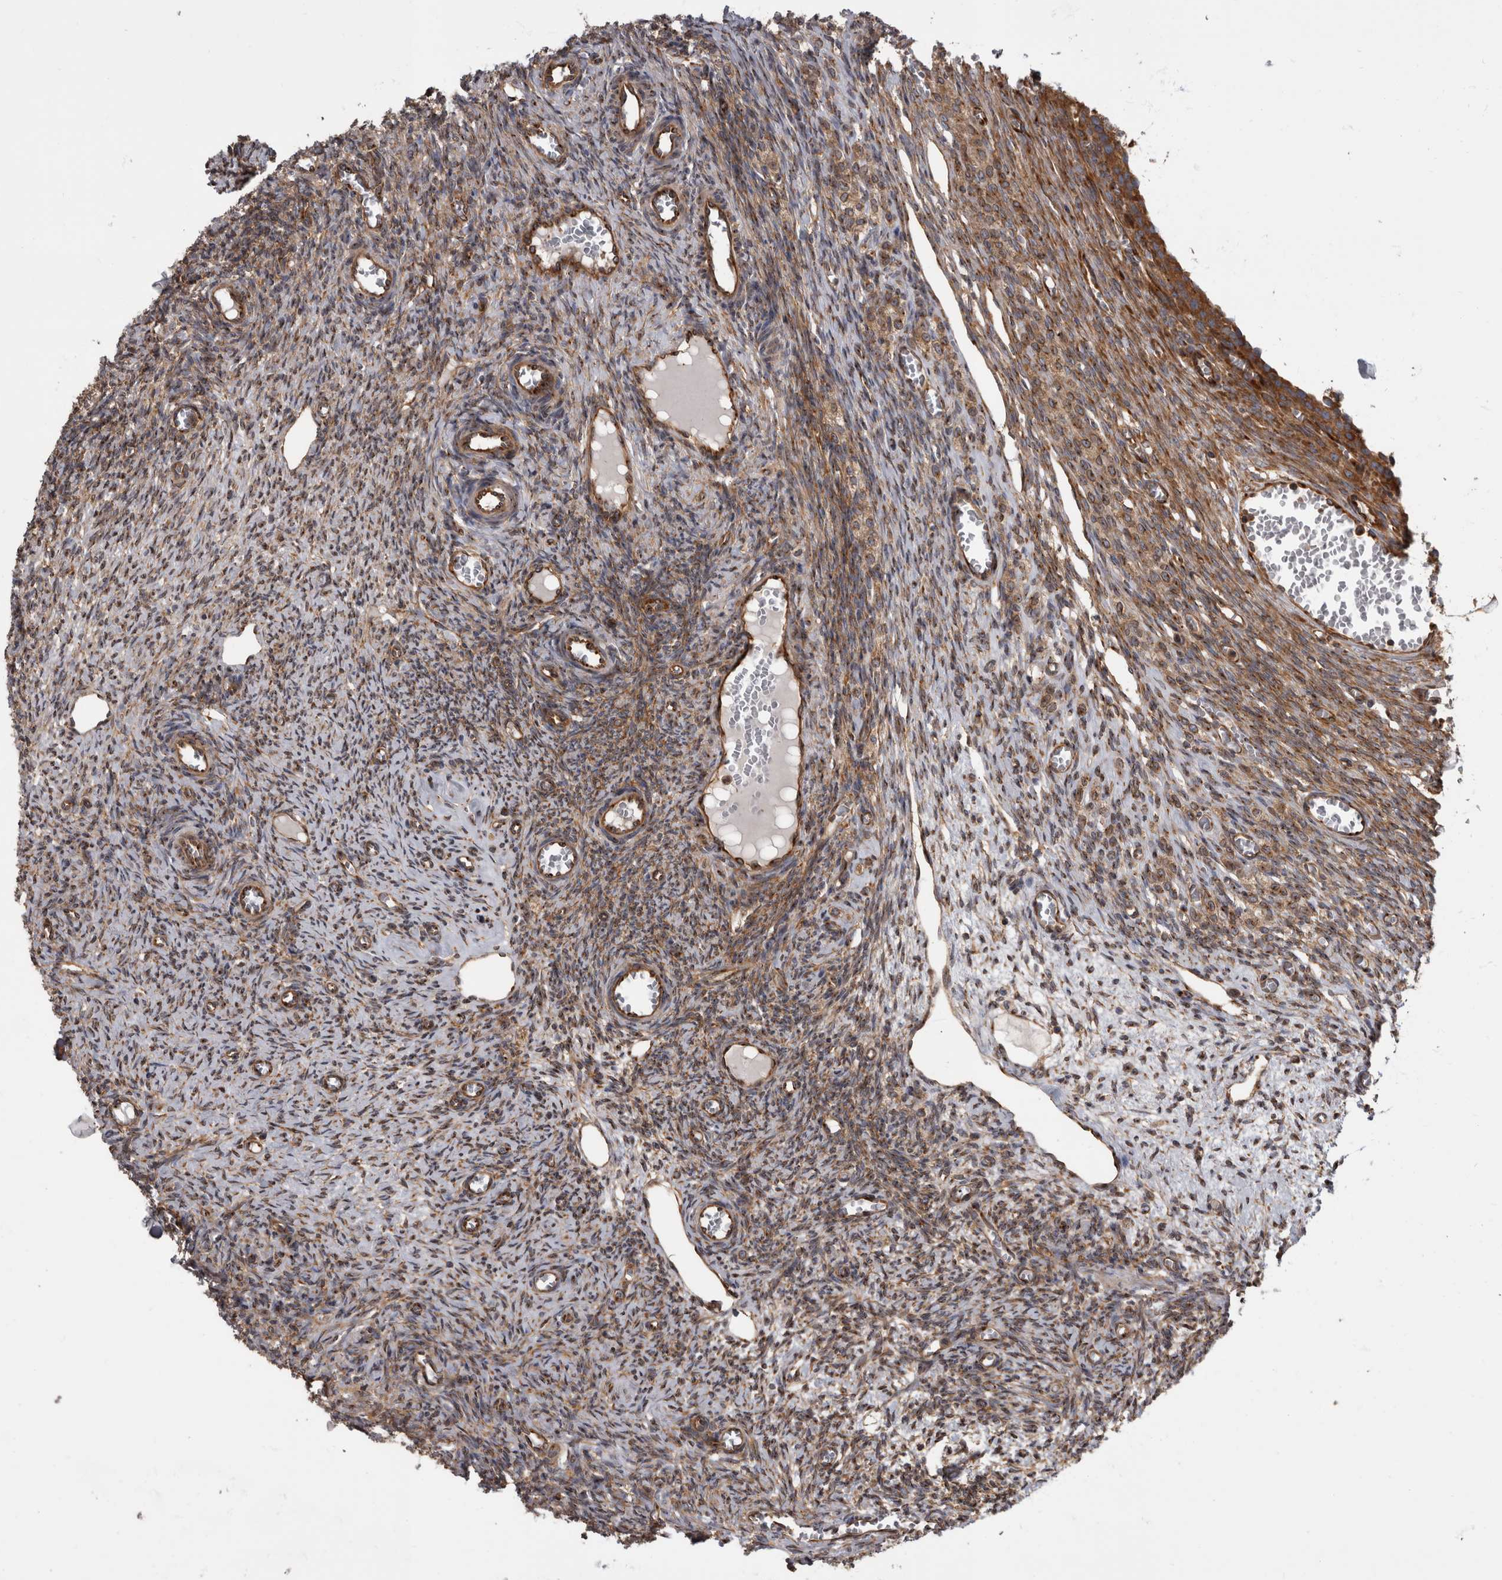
{"staining": {"intensity": "moderate", "quantity": "<25%", "location": "cytoplasmic/membranous"}, "tissue": "ovary", "cell_type": "Ovarian stroma cells", "image_type": "normal", "snomed": [{"axis": "morphology", "description": "Normal tissue, NOS"}, {"axis": "topography", "description": "Ovary"}], "caption": "Protein staining exhibits moderate cytoplasmic/membranous expression in about <25% of ovarian stroma cells in unremarkable ovary.", "gene": "HOOK3", "patient": {"sex": "female", "age": 27}}